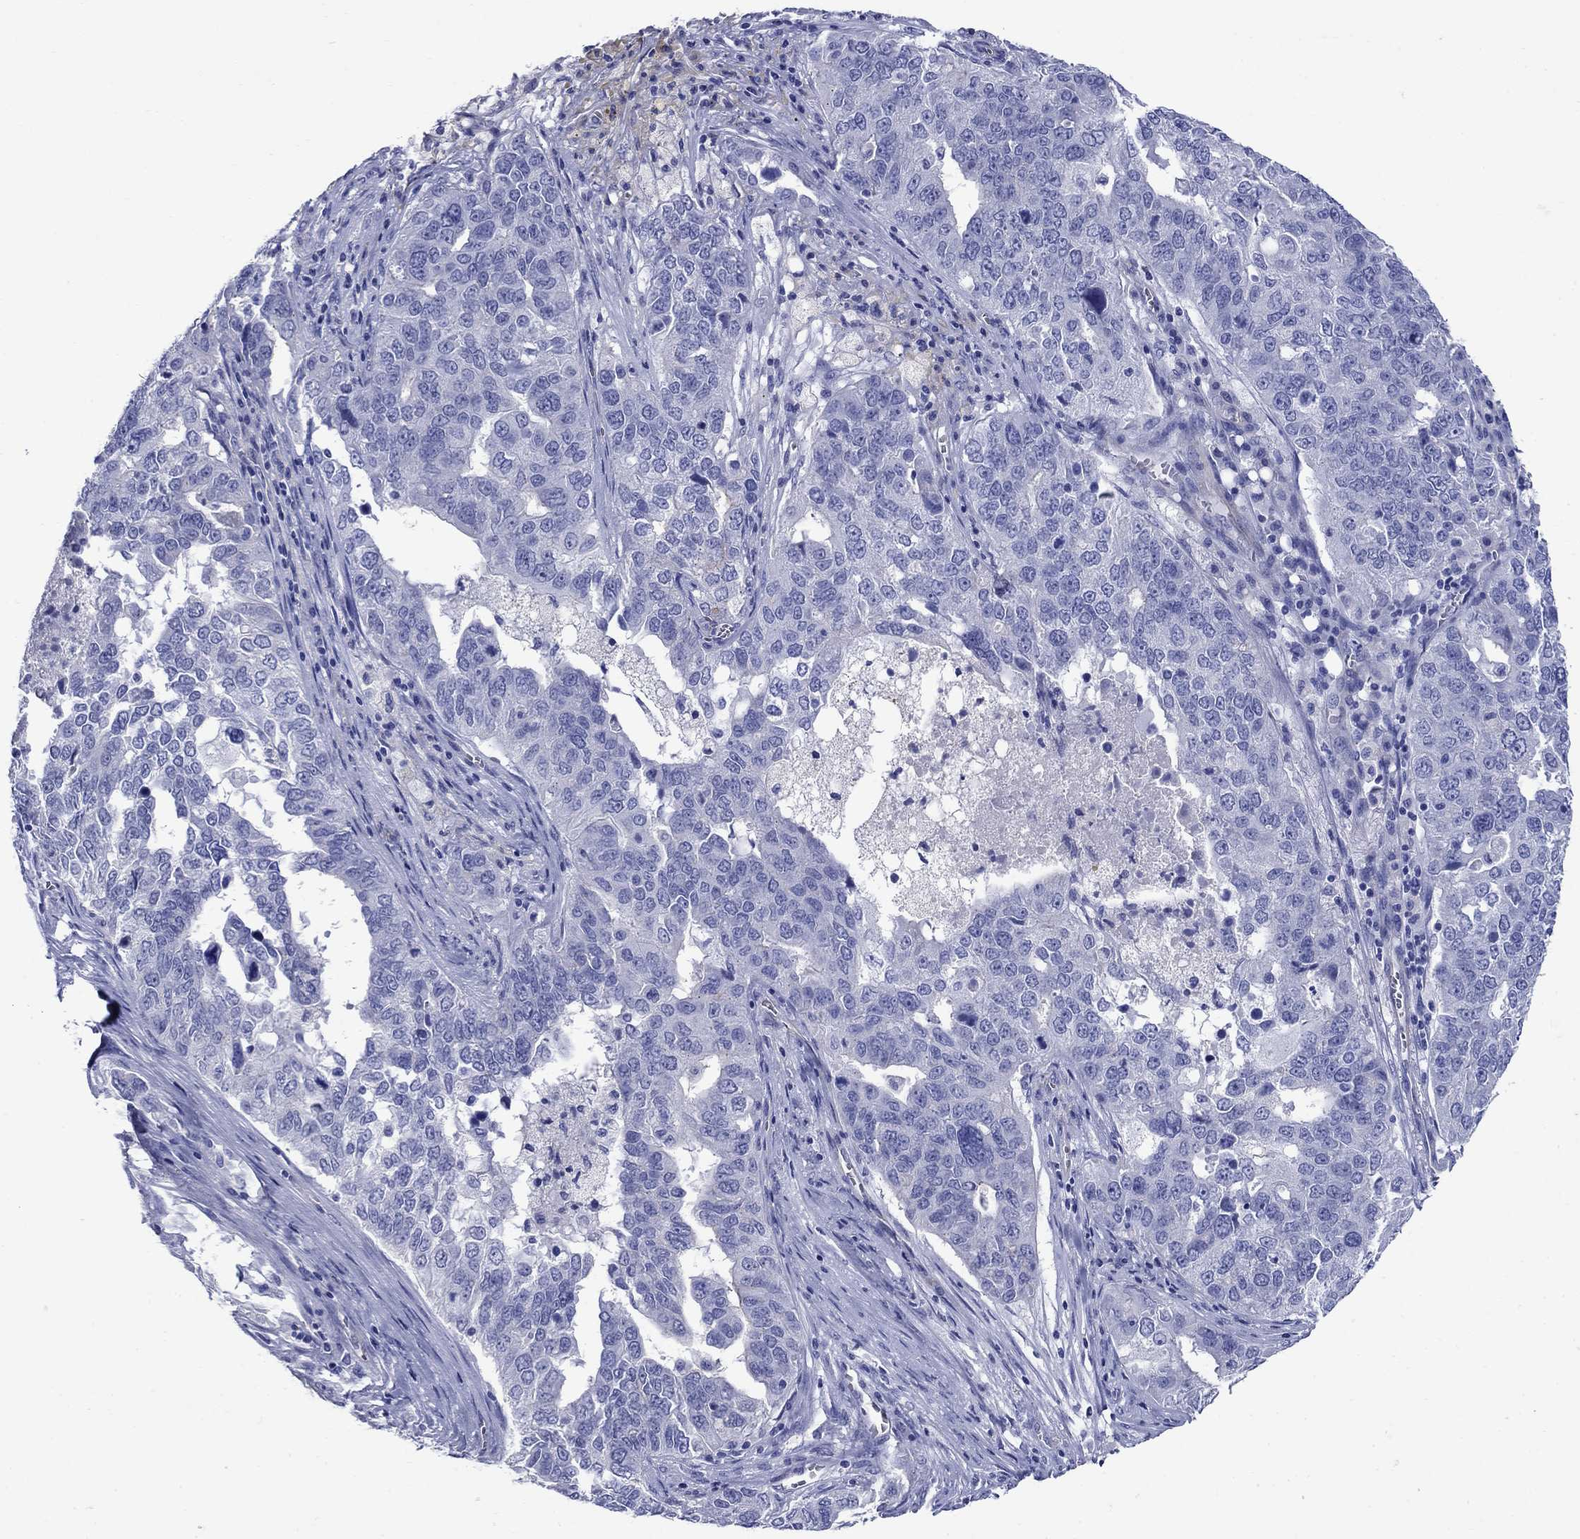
{"staining": {"intensity": "negative", "quantity": "none", "location": "none"}, "tissue": "ovarian cancer", "cell_type": "Tumor cells", "image_type": "cancer", "snomed": [{"axis": "morphology", "description": "Carcinoma, endometroid"}, {"axis": "topography", "description": "Soft tissue"}, {"axis": "topography", "description": "Ovary"}], "caption": "This is an immunohistochemistry (IHC) photomicrograph of human endometroid carcinoma (ovarian). There is no staining in tumor cells.", "gene": "SMCP", "patient": {"sex": "female", "age": 52}}